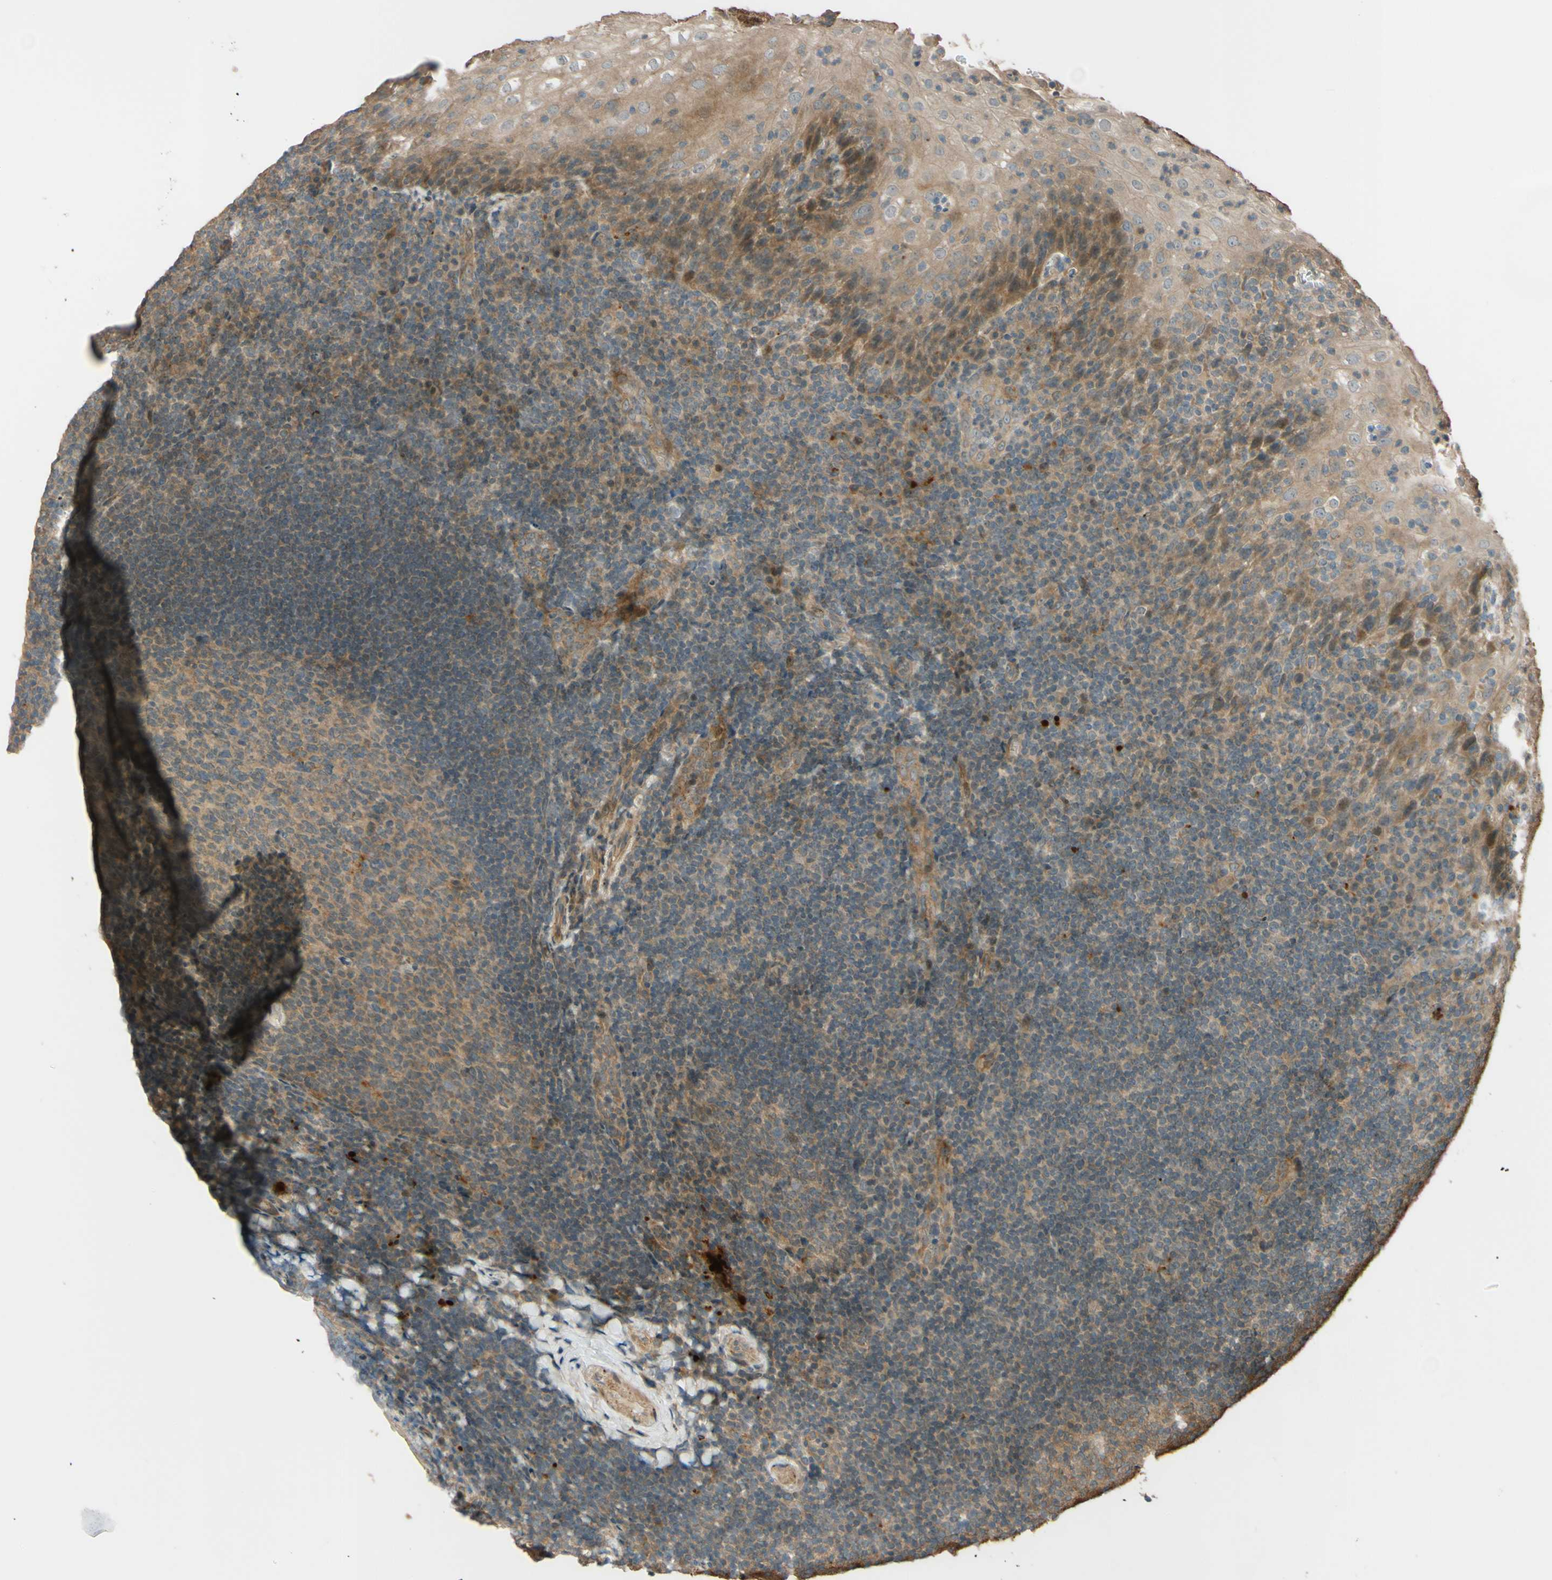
{"staining": {"intensity": "weak", "quantity": ">75%", "location": "cytoplasmic/membranous"}, "tissue": "tonsil", "cell_type": "Germinal center cells", "image_type": "normal", "snomed": [{"axis": "morphology", "description": "Normal tissue, NOS"}, {"axis": "topography", "description": "Tonsil"}], "caption": "IHC micrograph of benign tonsil stained for a protein (brown), which shows low levels of weak cytoplasmic/membranous positivity in about >75% of germinal center cells.", "gene": "RNF19A", "patient": {"sex": "male", "age": 37}}